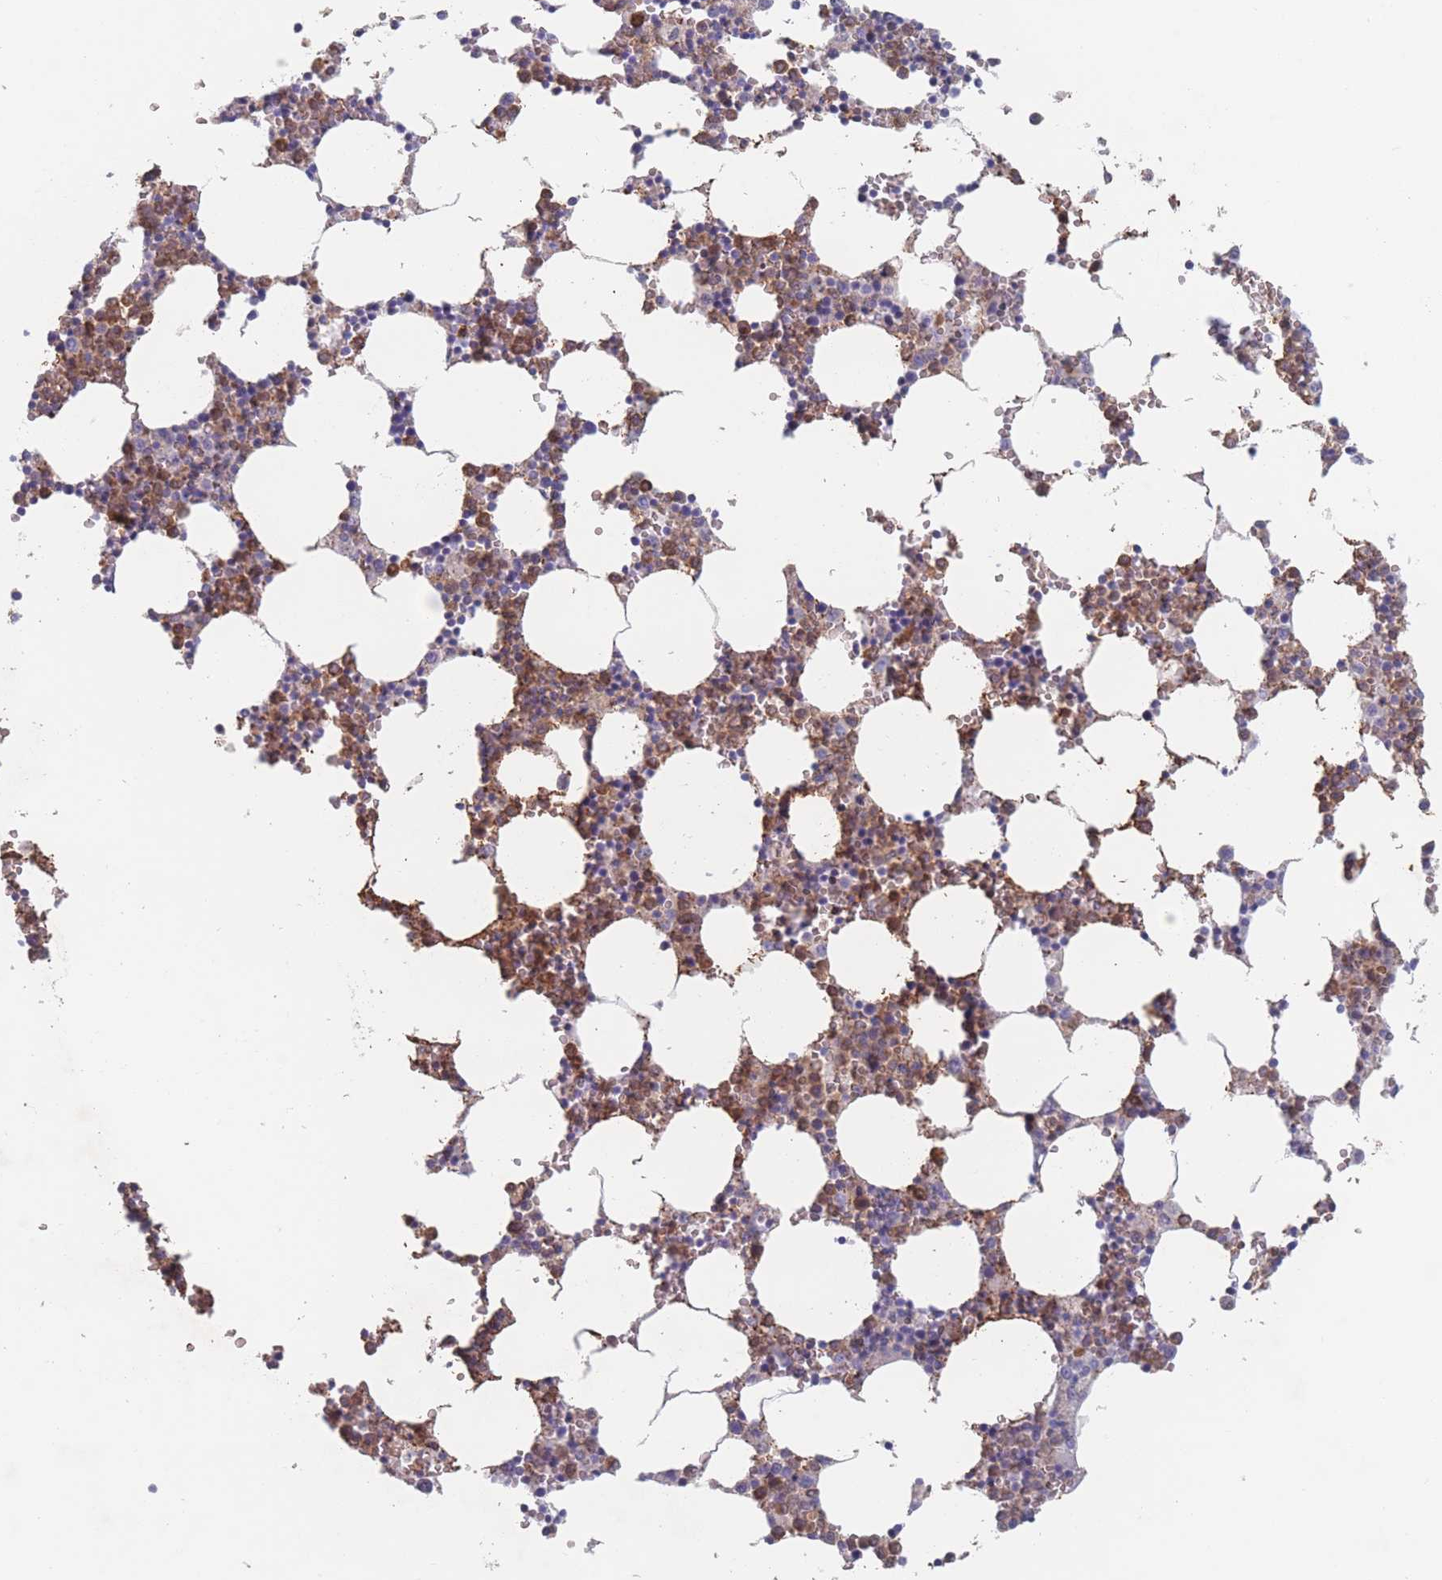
{"staining": {"intensity": "moderate", "quantity": "25%-75%", "location": "cytoplasmic/membranous"}, "tissue": "bone marrow", "cell_type": "Hematopoietic cells", "image_type": "normal", "snomed": [{"axis": "morphology", "description": "Normal tissue, NOS"}, {"axis": "topography", "description": "Bone marrow"}], "caption": "About 25%-75% of hematopoietic cells in unremarkable bone marrow demonstrate moderate cytoplasmic/membranous protein positivity as visualized by brown immunohistochemical staining.", "gene": "ATP1A3", "patient": {"sex": "female", "age": 64}}